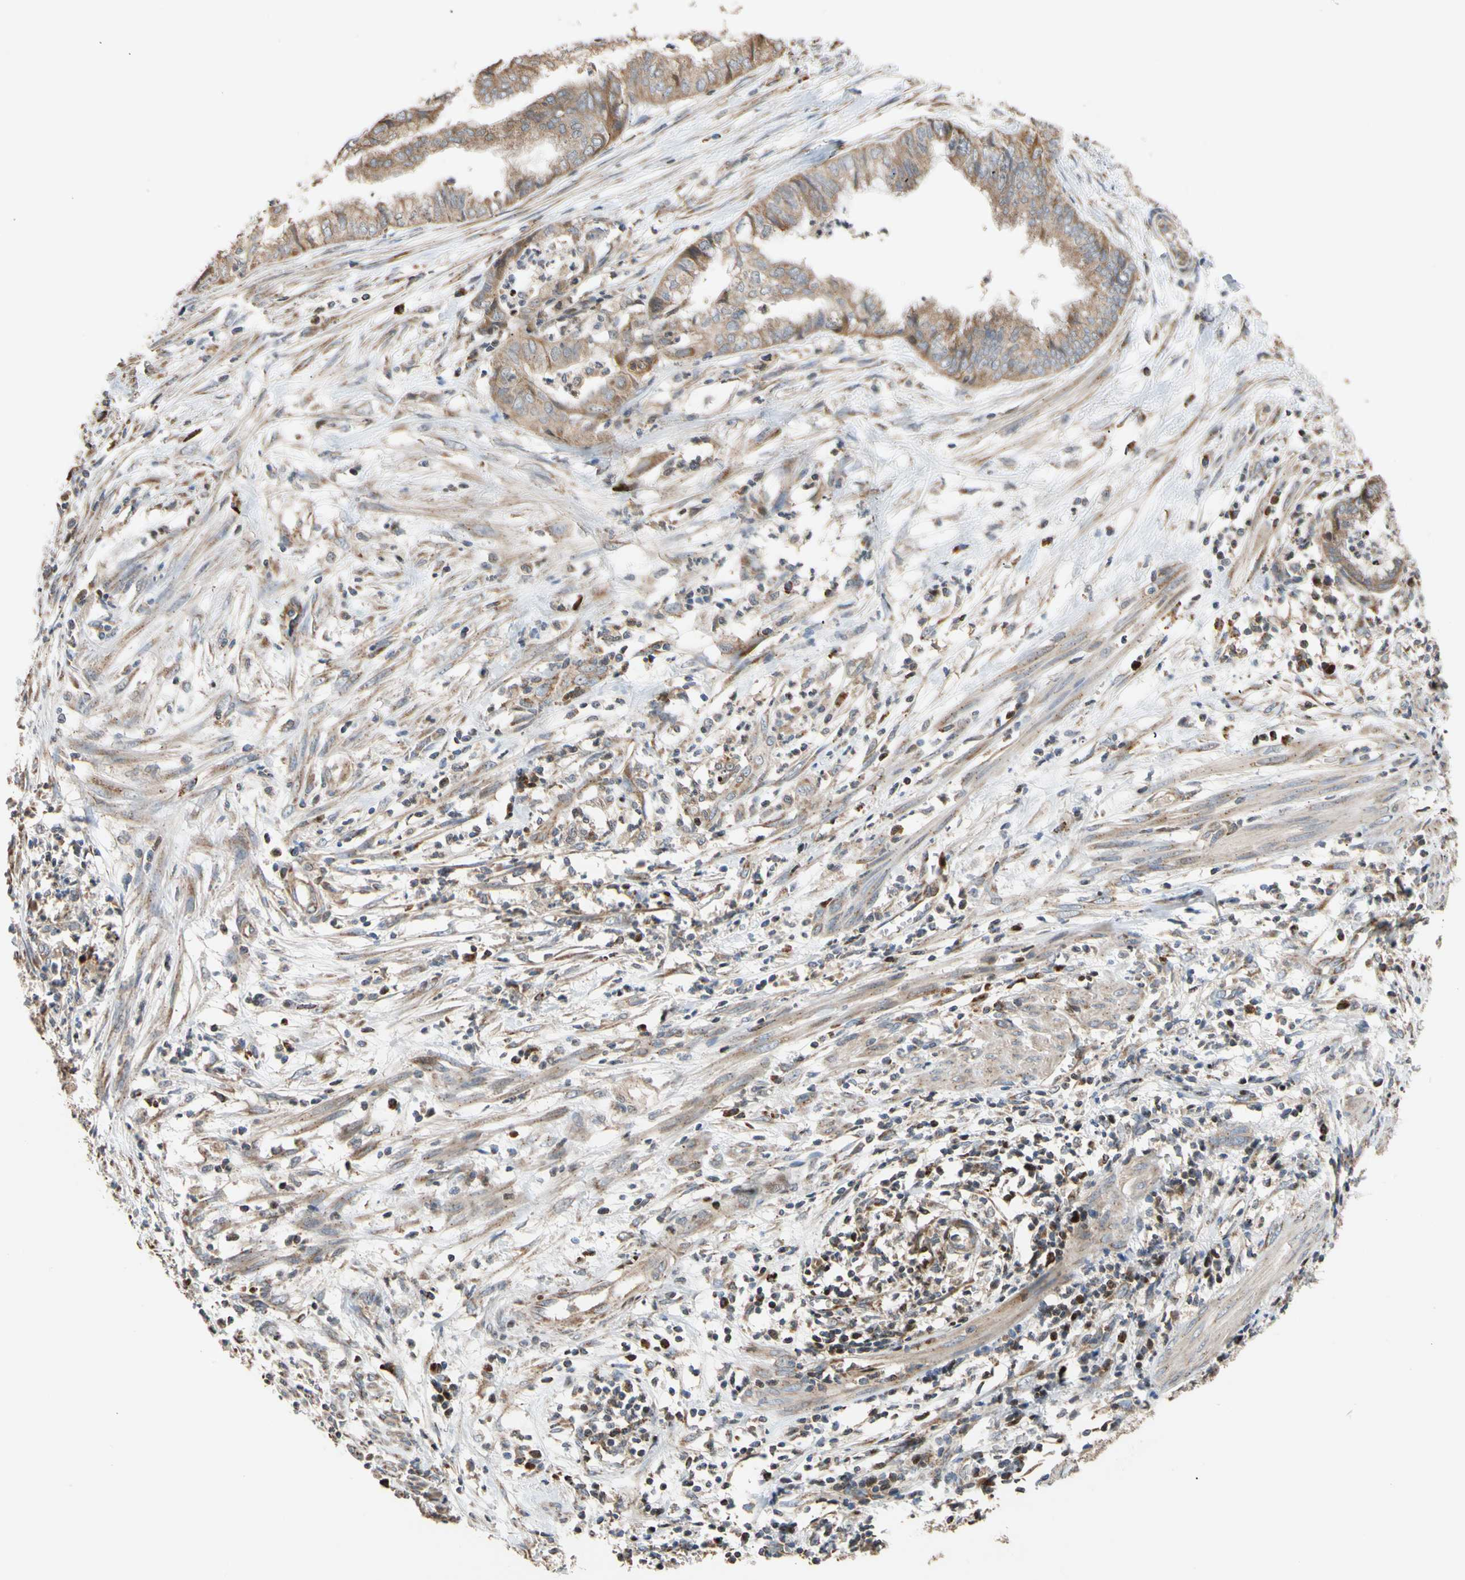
{"staining": {"intensity": "moderate", "quantity": ">75%", "location": "cytoplasmic/membranous"}, "tissue": "endometrial cancer", "cell_type": "Tumor cells", "image_type": "cancer", "snomed": [{"axis": "morphology", "description": "Necrosis, NOS"}, {"axis": "morphology", "description": "Adenocarcinoma, NOS"}, {"axis": "topography", "description": "Endometrium"}], "caption": "Endometrial cancer was stained to show a protein in brown. There is medium levels of moderate cytoplasmic/membranous expression in about >75% of tumor cells. (Brightfield microscopy of DAB IHC at high magnification).", "gene": "IP6K2", "patient": {"sex": "female", "age": 79}}